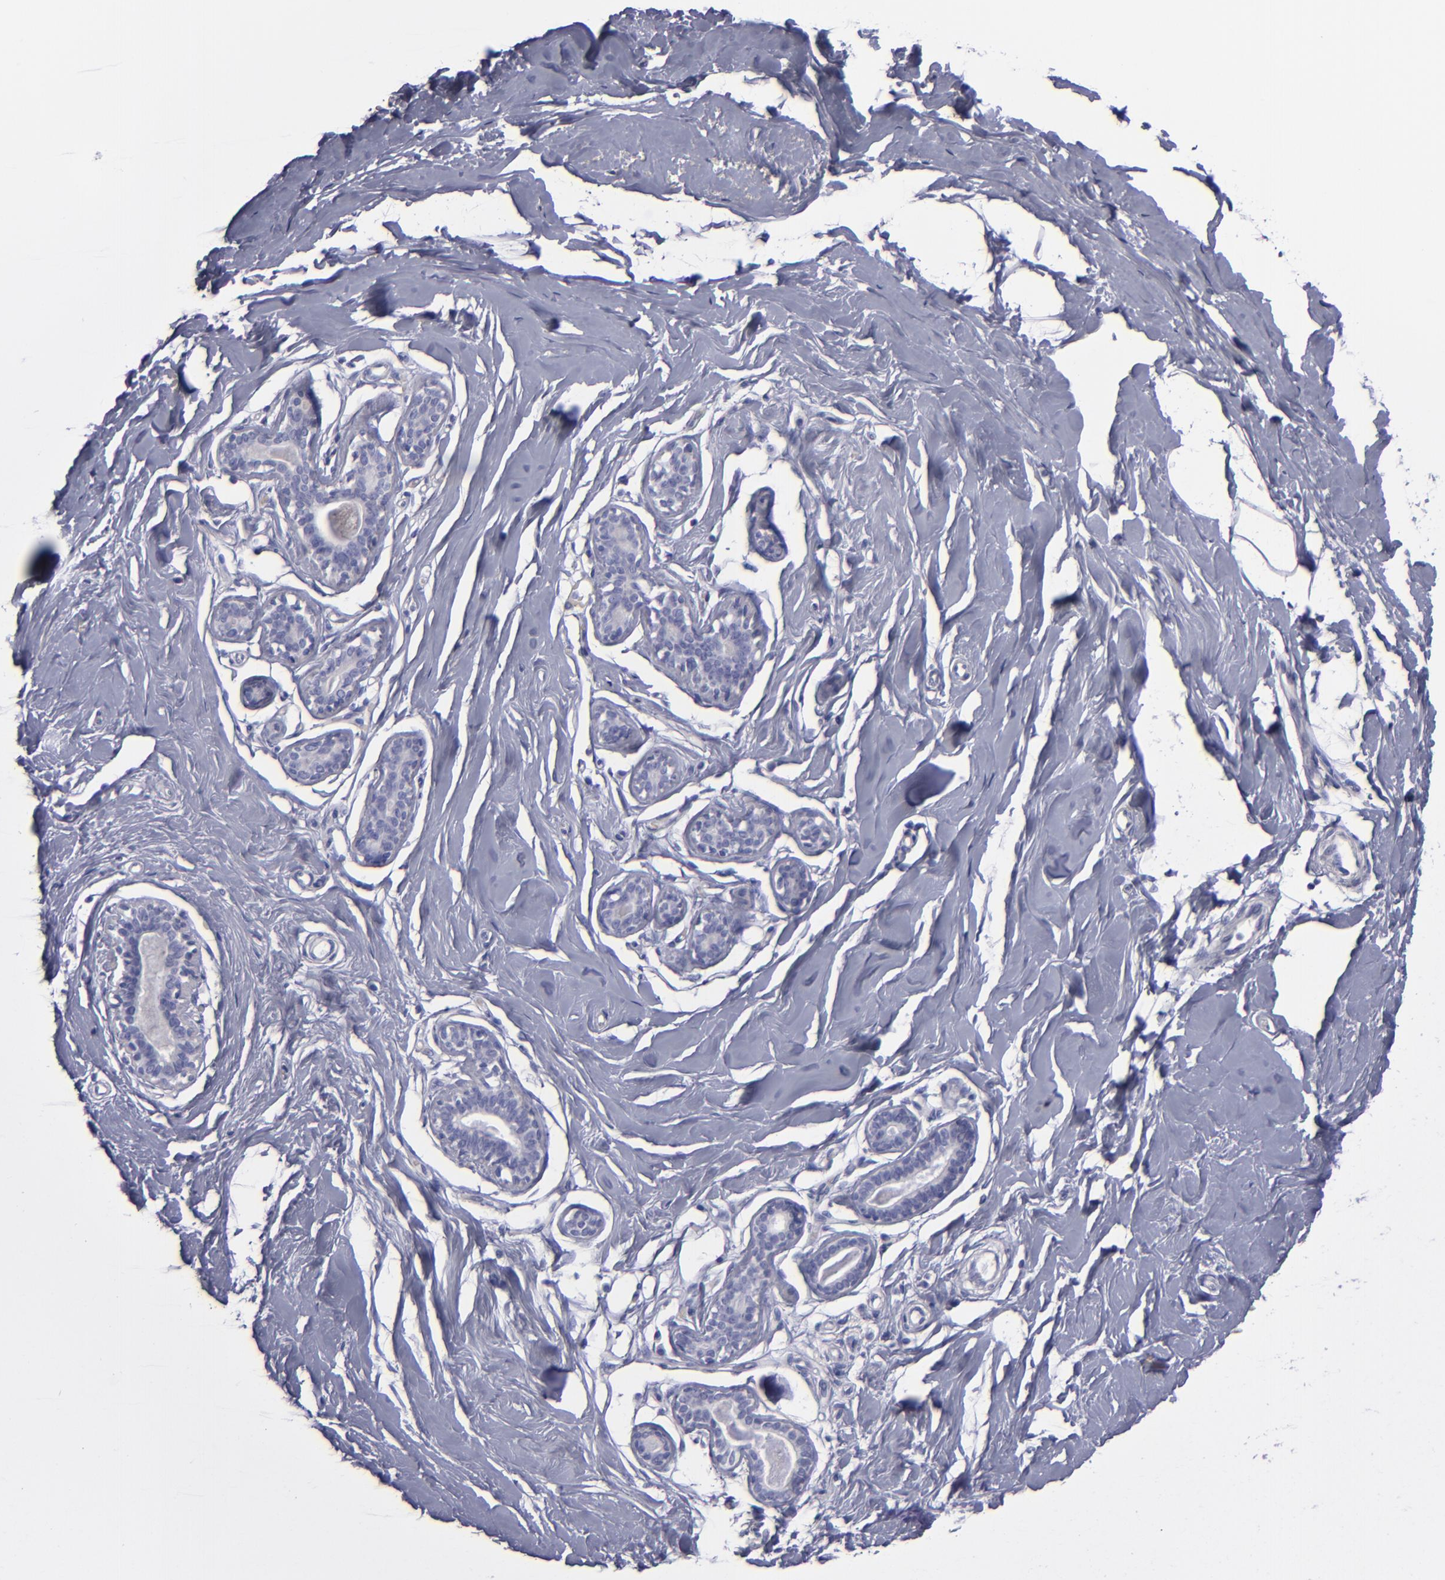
{"staining": {"intensity": "negative", "quantity": "none", "location": "none"}, "tissue": "breast", "cell_type": "Adipocytes", "image_type": "normal", "snomed": [{"axis": "morphology", "description": "Normal tissue, NOS"}, {"axis": "topography", "description": "Breast"}], "caption": "A high-resolution histopathology image shows IHC staining of unremarkable breast, which reveals no significant expression in adipocytes. (DAB immunohistochemistry visualized using brightfield microscopy, high magnification).", "gene": "CD22", "patient": {"sex": "female", "age": 23}}